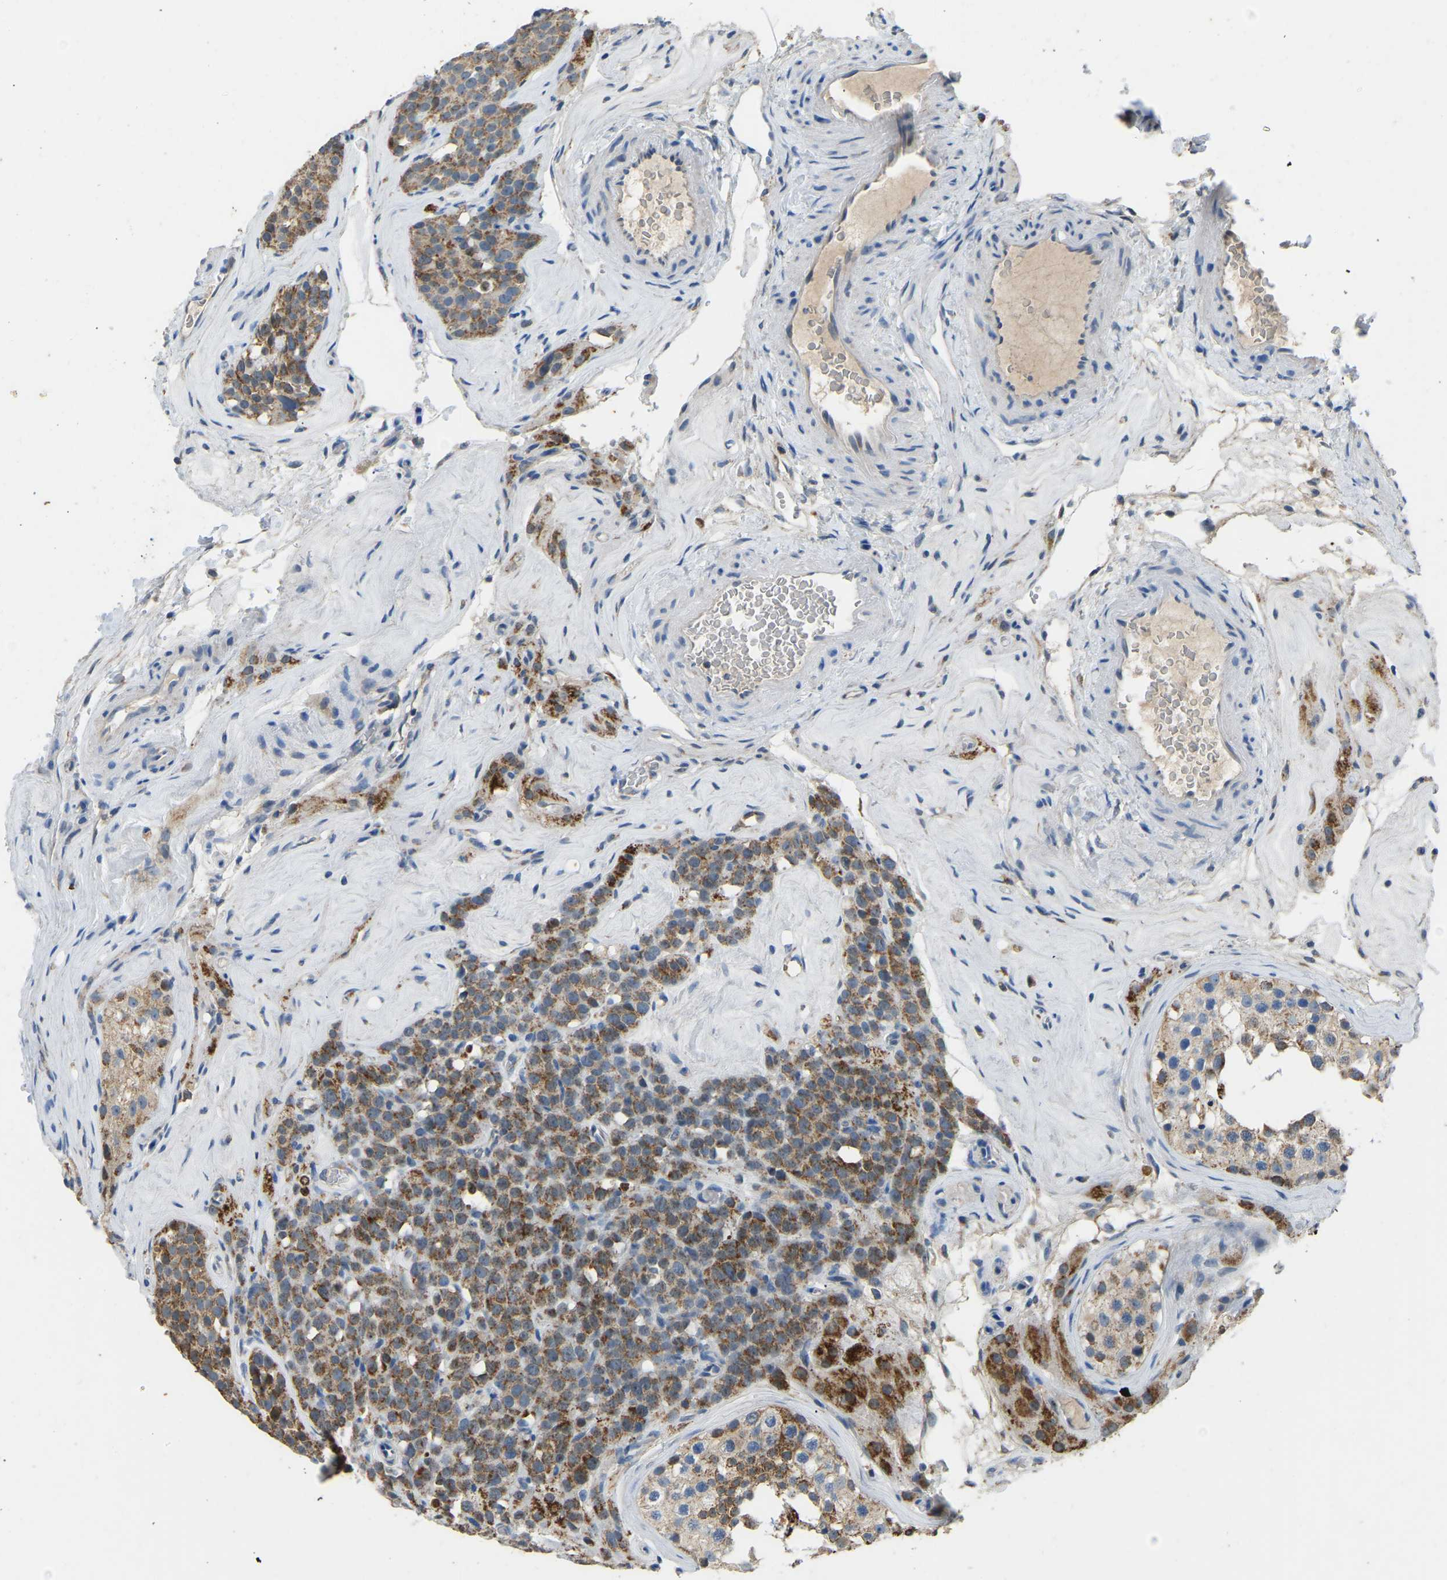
{"staining": {"intensity": "moderate", "quantity": ">75%", "location": "cytoplasmic/membranous"}, "tissue": "testis cancer", "cell_type": "Tumor cells", "image_type": "cancer", "snomed": [{"axis": "morphology", "description": "Seminoma, NOS"}, {"axis": "topography", "description": "Testis"}], "caption": "Immunohistochemistry of testis cancer demonstrates medium levels of moderate cytoplasmic/membranous expression in approximately >75% of tumor cells.", "gene": "ZNF200", "patient": {"sex": "male", "age": 71}}